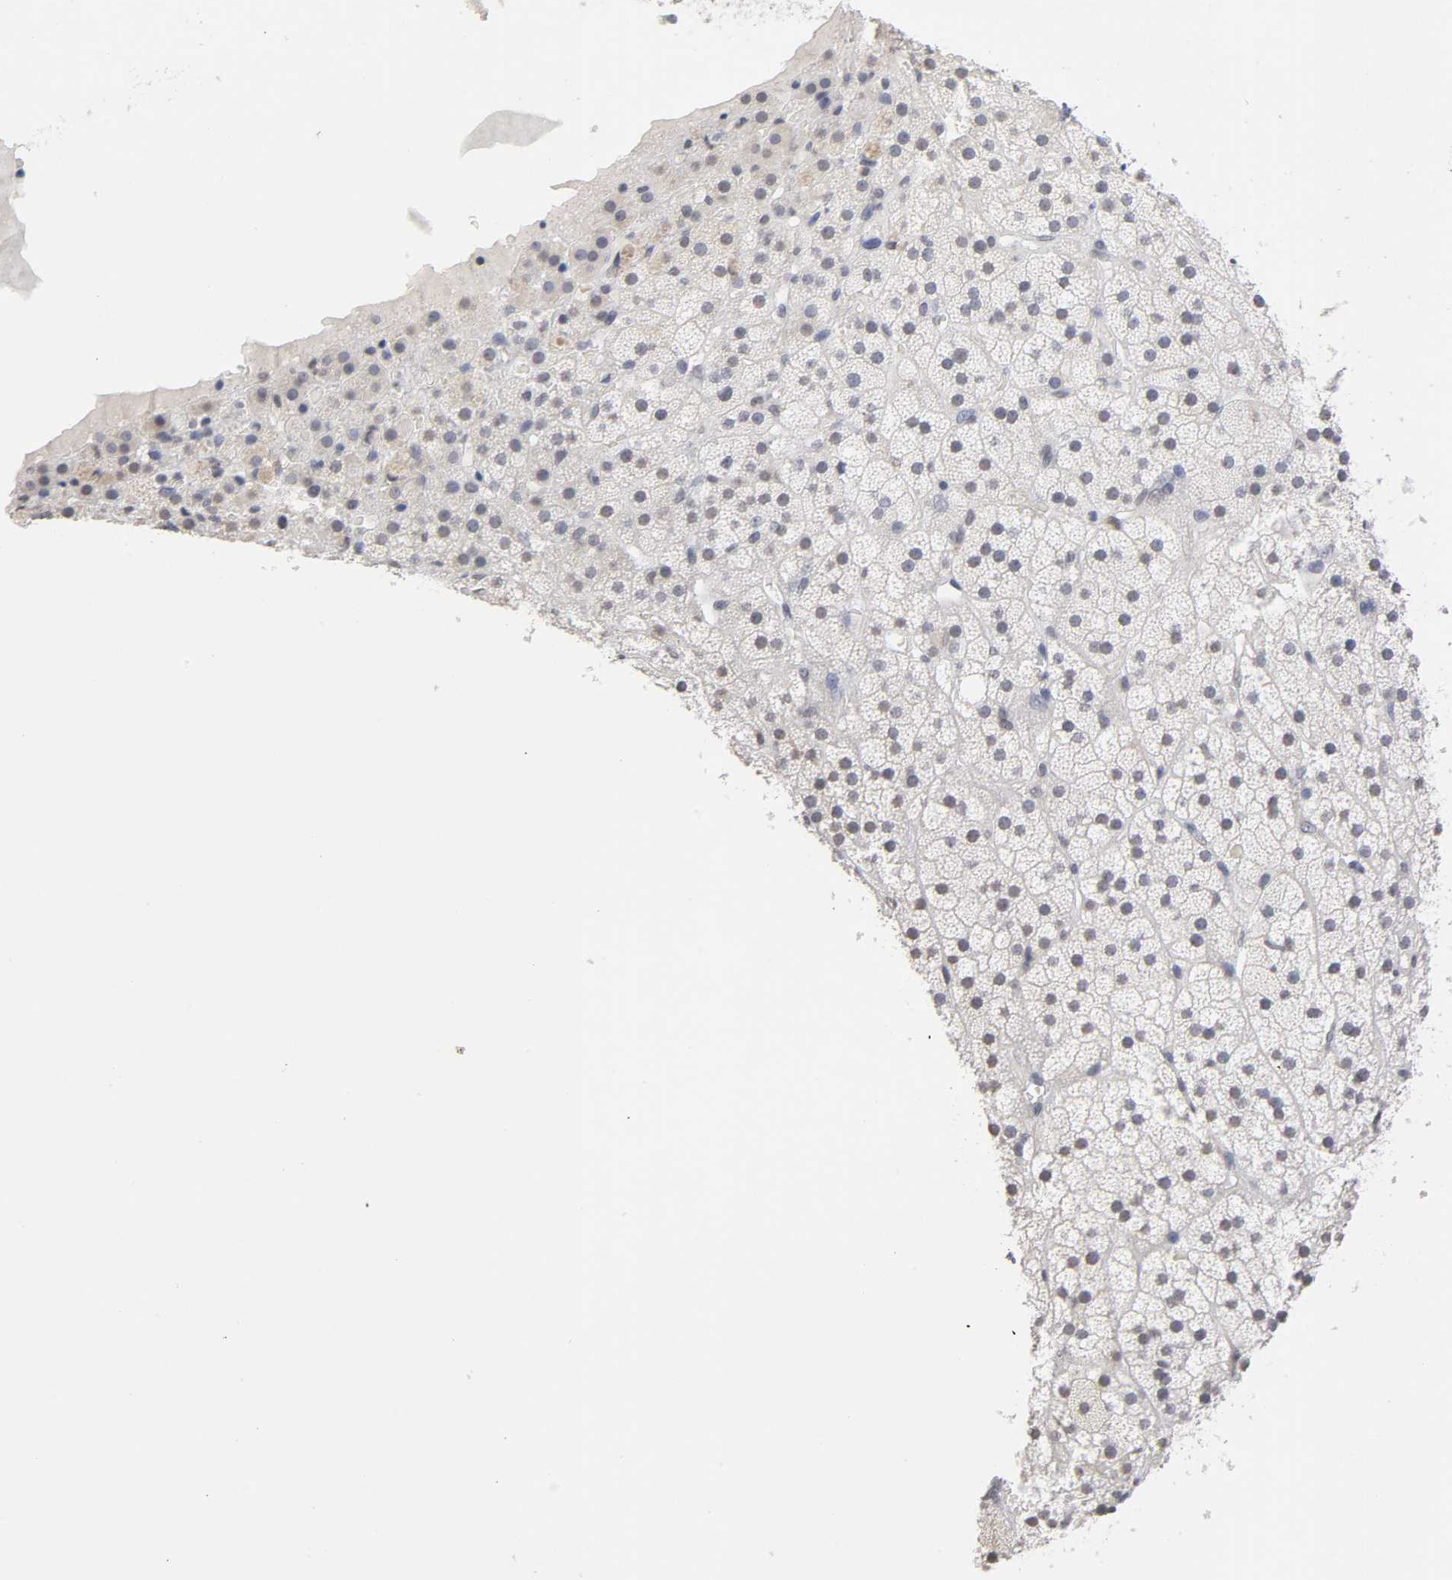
{"staining": {"intensity": "weak", "quantity": "<25%", "location": "cytoplasmic/membranous,nuclear"}, "tissue": "adrenal gland", "cell_type": "Glandular cells", "image_type": "normal", "snomed": [{"axis": "morphology", "description": "Normal tissue, NOS"}, {"axis": "topography", "description": "Adrenal gland"}], "caption": "Protein analysis of normal adrenal gland displays no significant staining in glandular cells.", "gene": "CRABP2", "patient": {"sex": "male", "age": 35}}